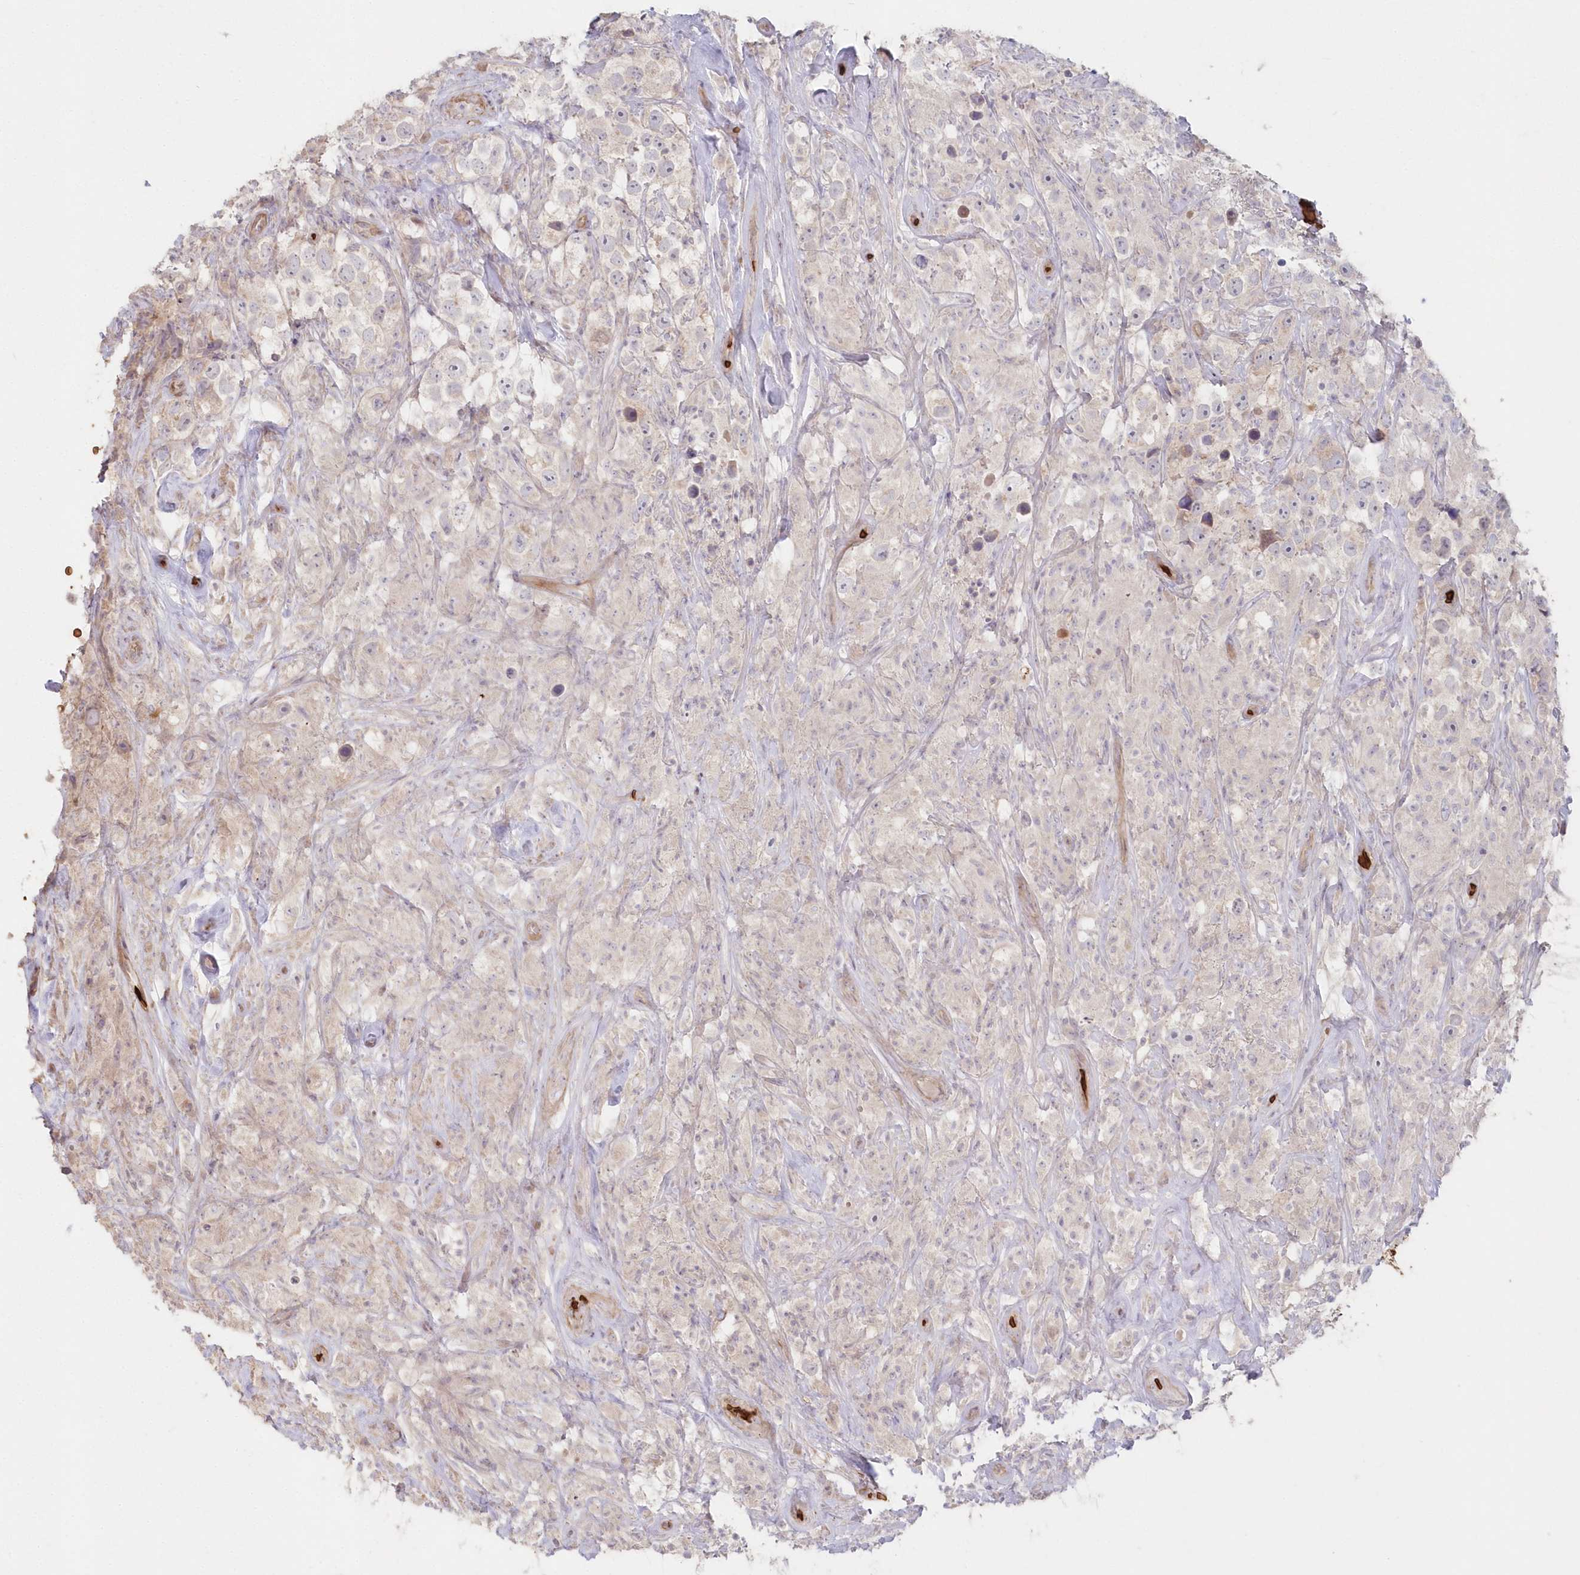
{"staining": {"intensity": "negative", "quantity": "none", "location": "none"}, "tissue": "testis cancer", "cell_type": "Tumor cells", "image_type": "cancer", "snomed": [{"axis": "morphology", "description": "Seminoma, NOS"}, {"axis": "topography", "description": "Testis"}], "caption": "A photomicrograph of human testis seminoma is negative for staining in tumor cells. Nuclei are stained in blue.", "gene": "SERINC1", "patient": {"sex": "male", "age": 49}}